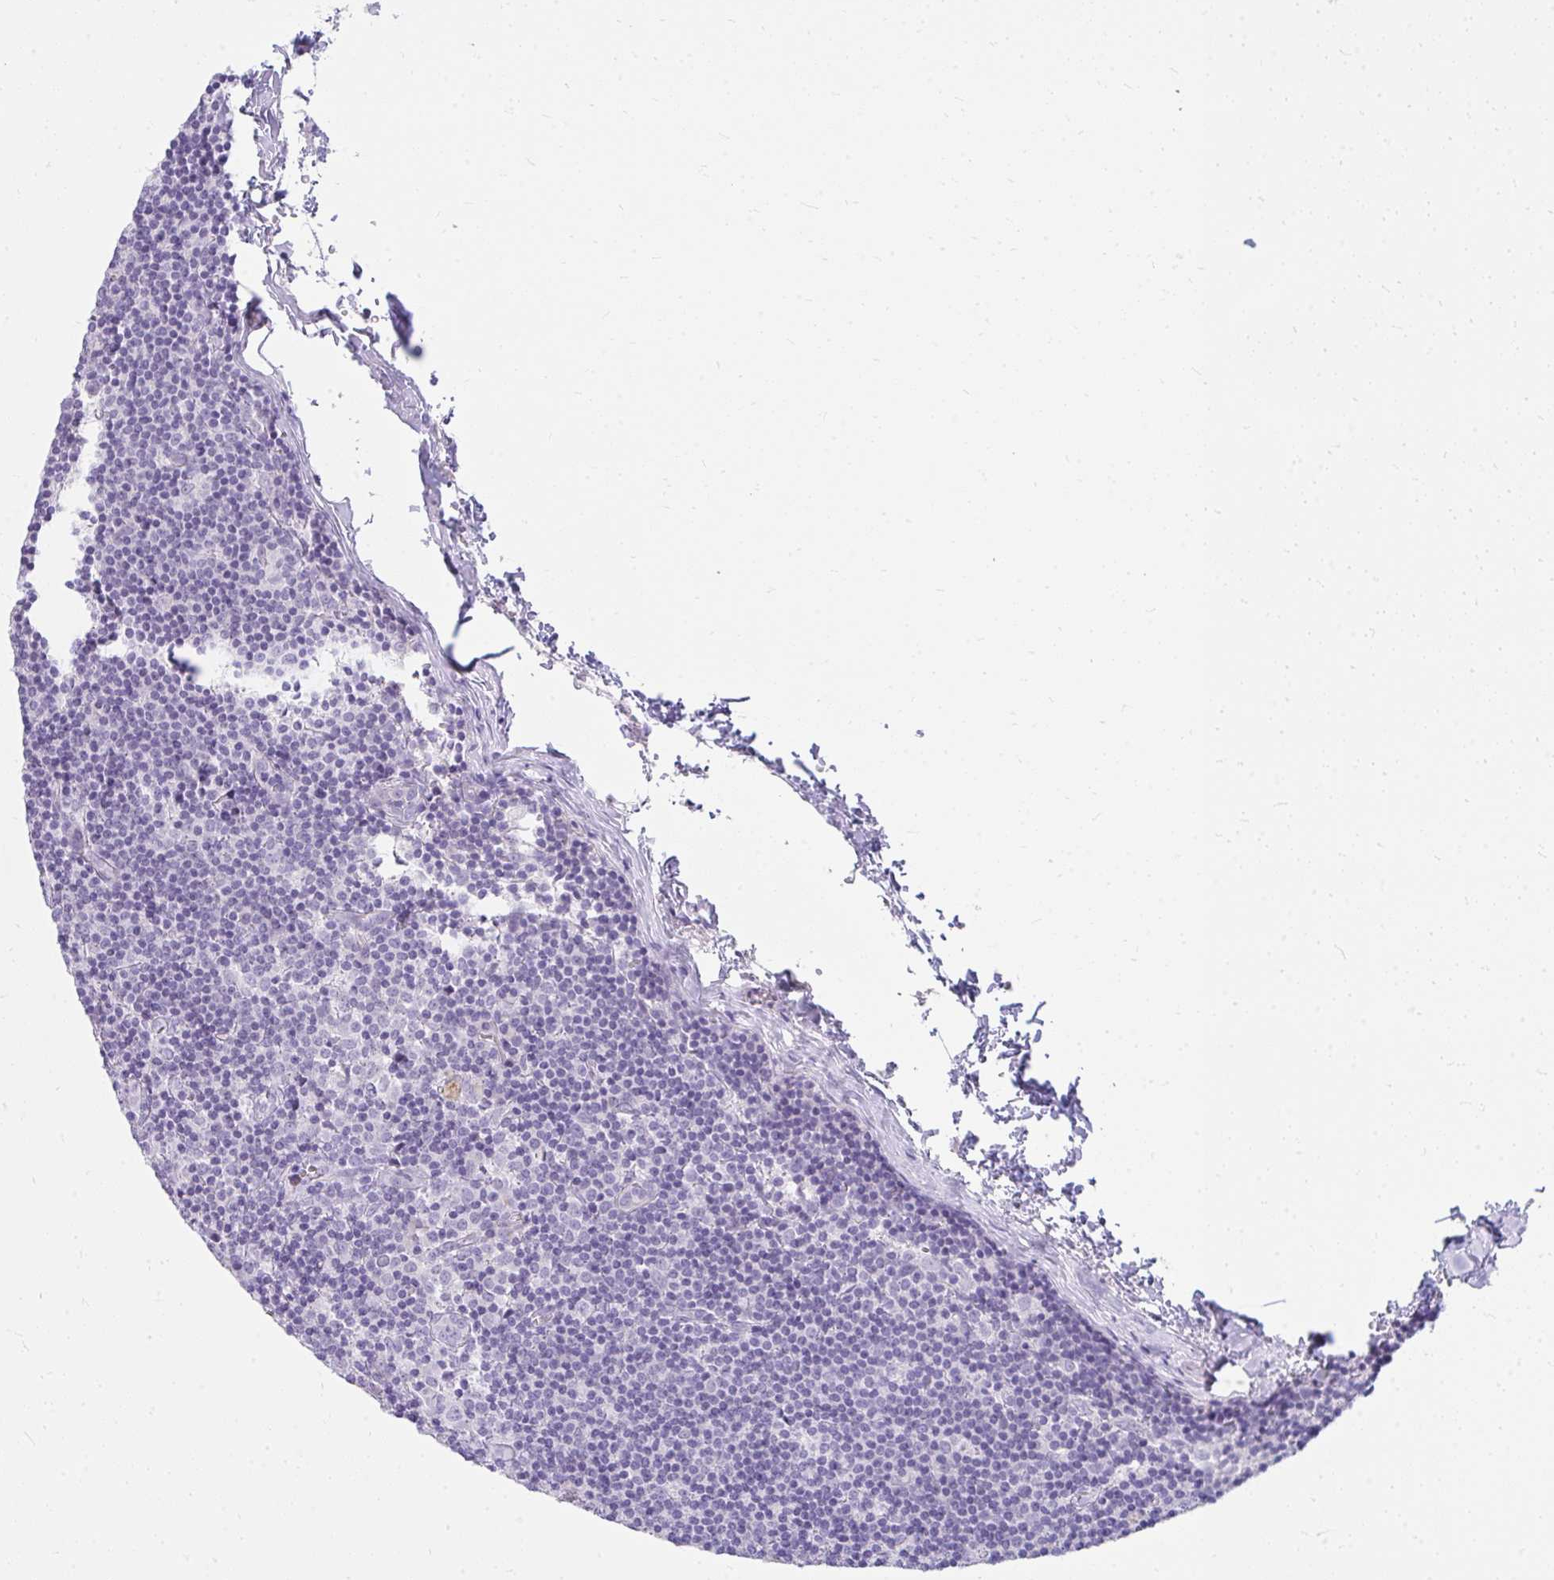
{"staining": {"intensity": "negative", "quantity": "none", "location": "none"}, "tissue": "lymph node", "cell_type": "Germinal center cells", "image_type": "normal", "snomed": [{"axis": "morphology", "description": "Normal tissue, NOS"}, {"axis": "topography", "description": "Lymph node"}], "caption": "Normal lymph node was stained to show a protein in brown. There is no significant expression in germinal center cells. (DAB (3,3'-diaminobenzidine) immunohistochemistry visualized using brightfield microscopy, high magnification).", "gene": "LRRC36", "patient": {"sex": "female", "age": 45}}